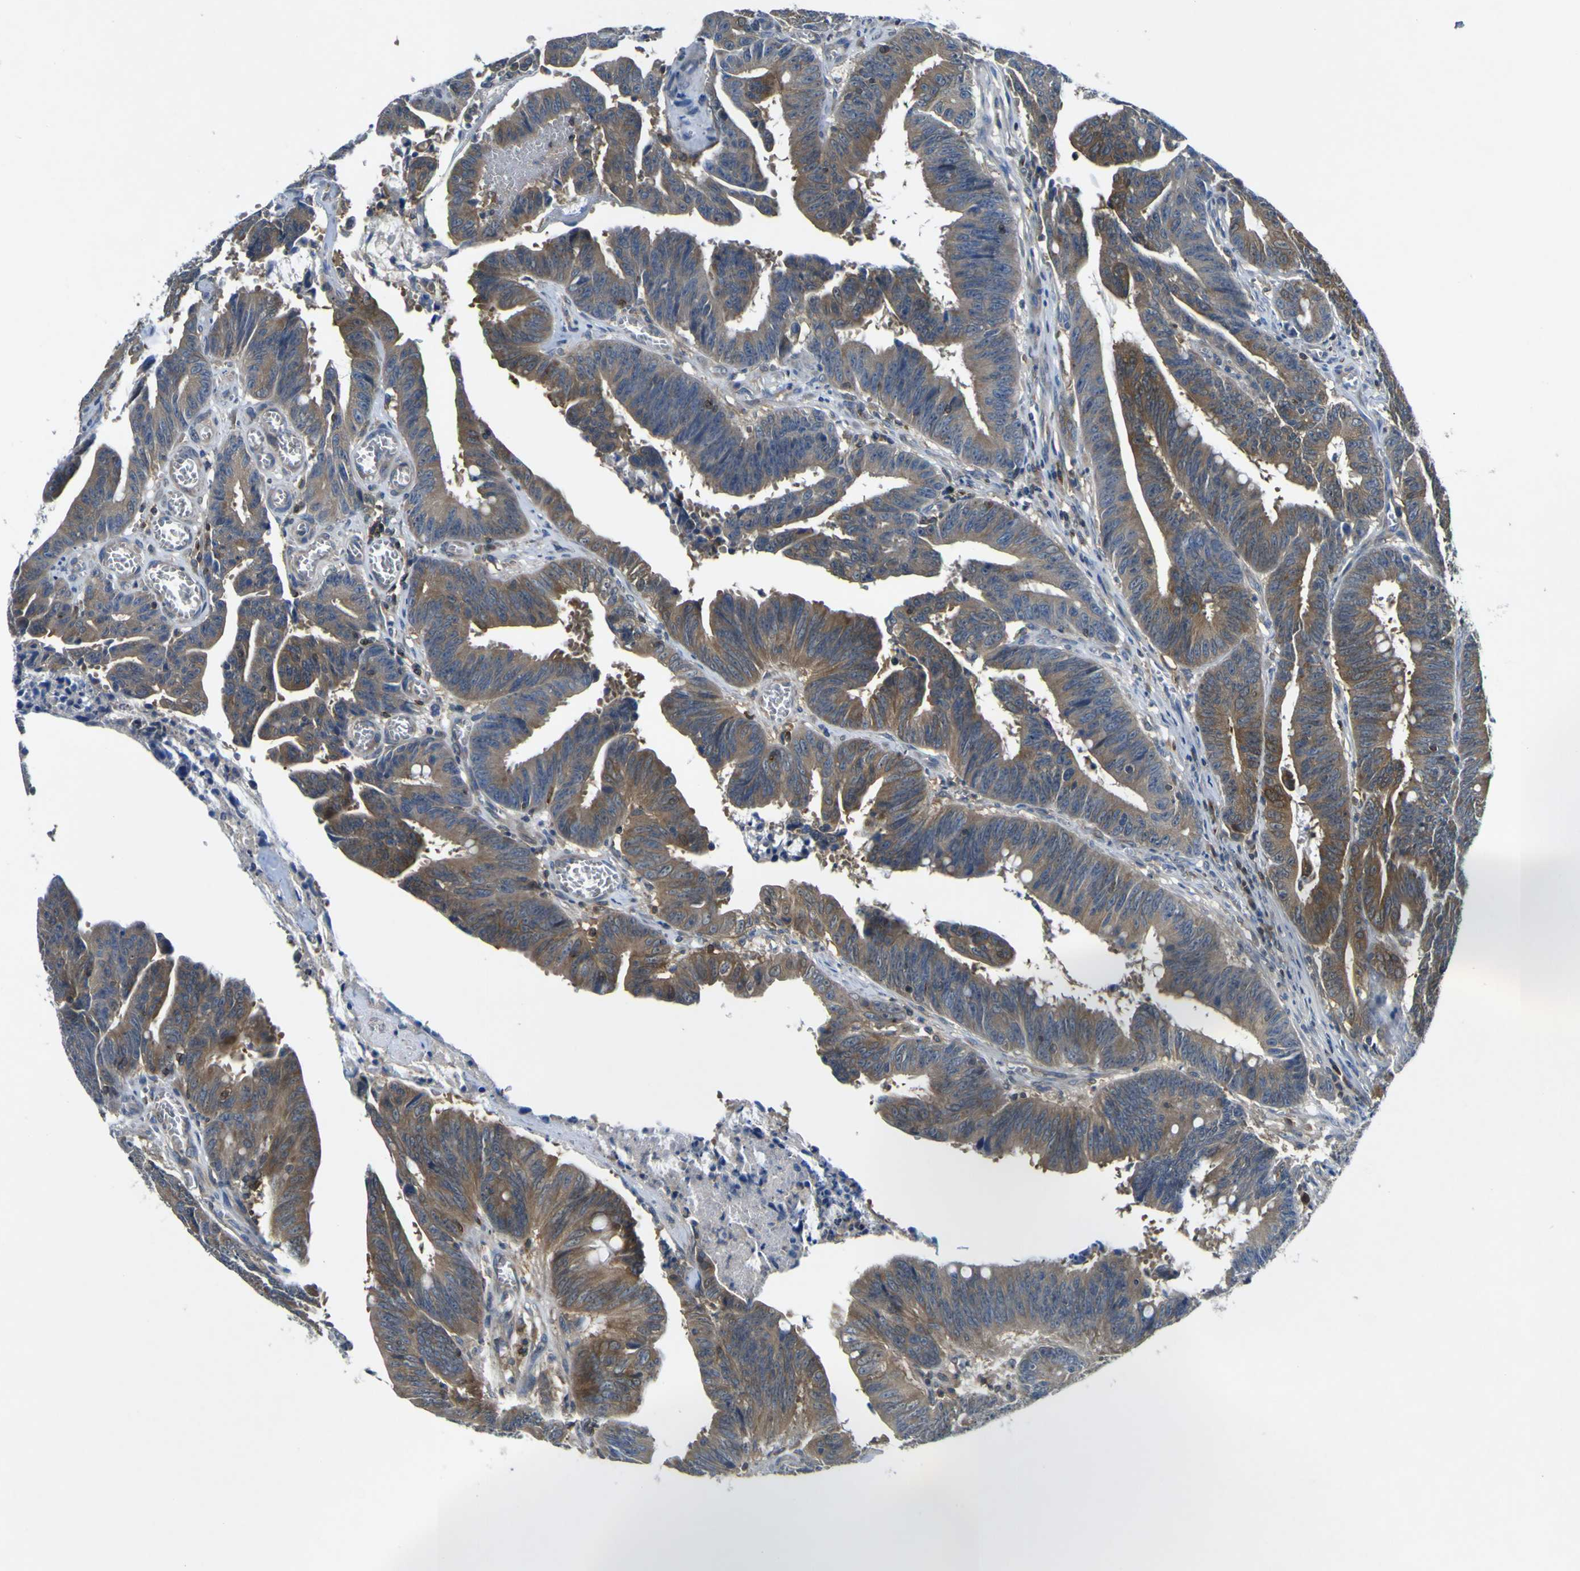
{"staining": {"intensity": "moderate", "quantity": ">75%", "location": "cytoplasmic/membranous"}, "tissue": "colorectal cancer", "cell_type": "Tumor cells", "image_type": "cancer", "snomed": [{"axis": "morphology", "description": "Adenocarcinoma, NOS"}, {"axis": "topography", "description": "Colon"}], "caption": "A brown stain highlights moderate cytoplasmic/membranous staining of a protein in human colorectal adenocarcinoma tumor cells.", "gene": "EML2", "patient": {"sex": "male", "age": 45}}